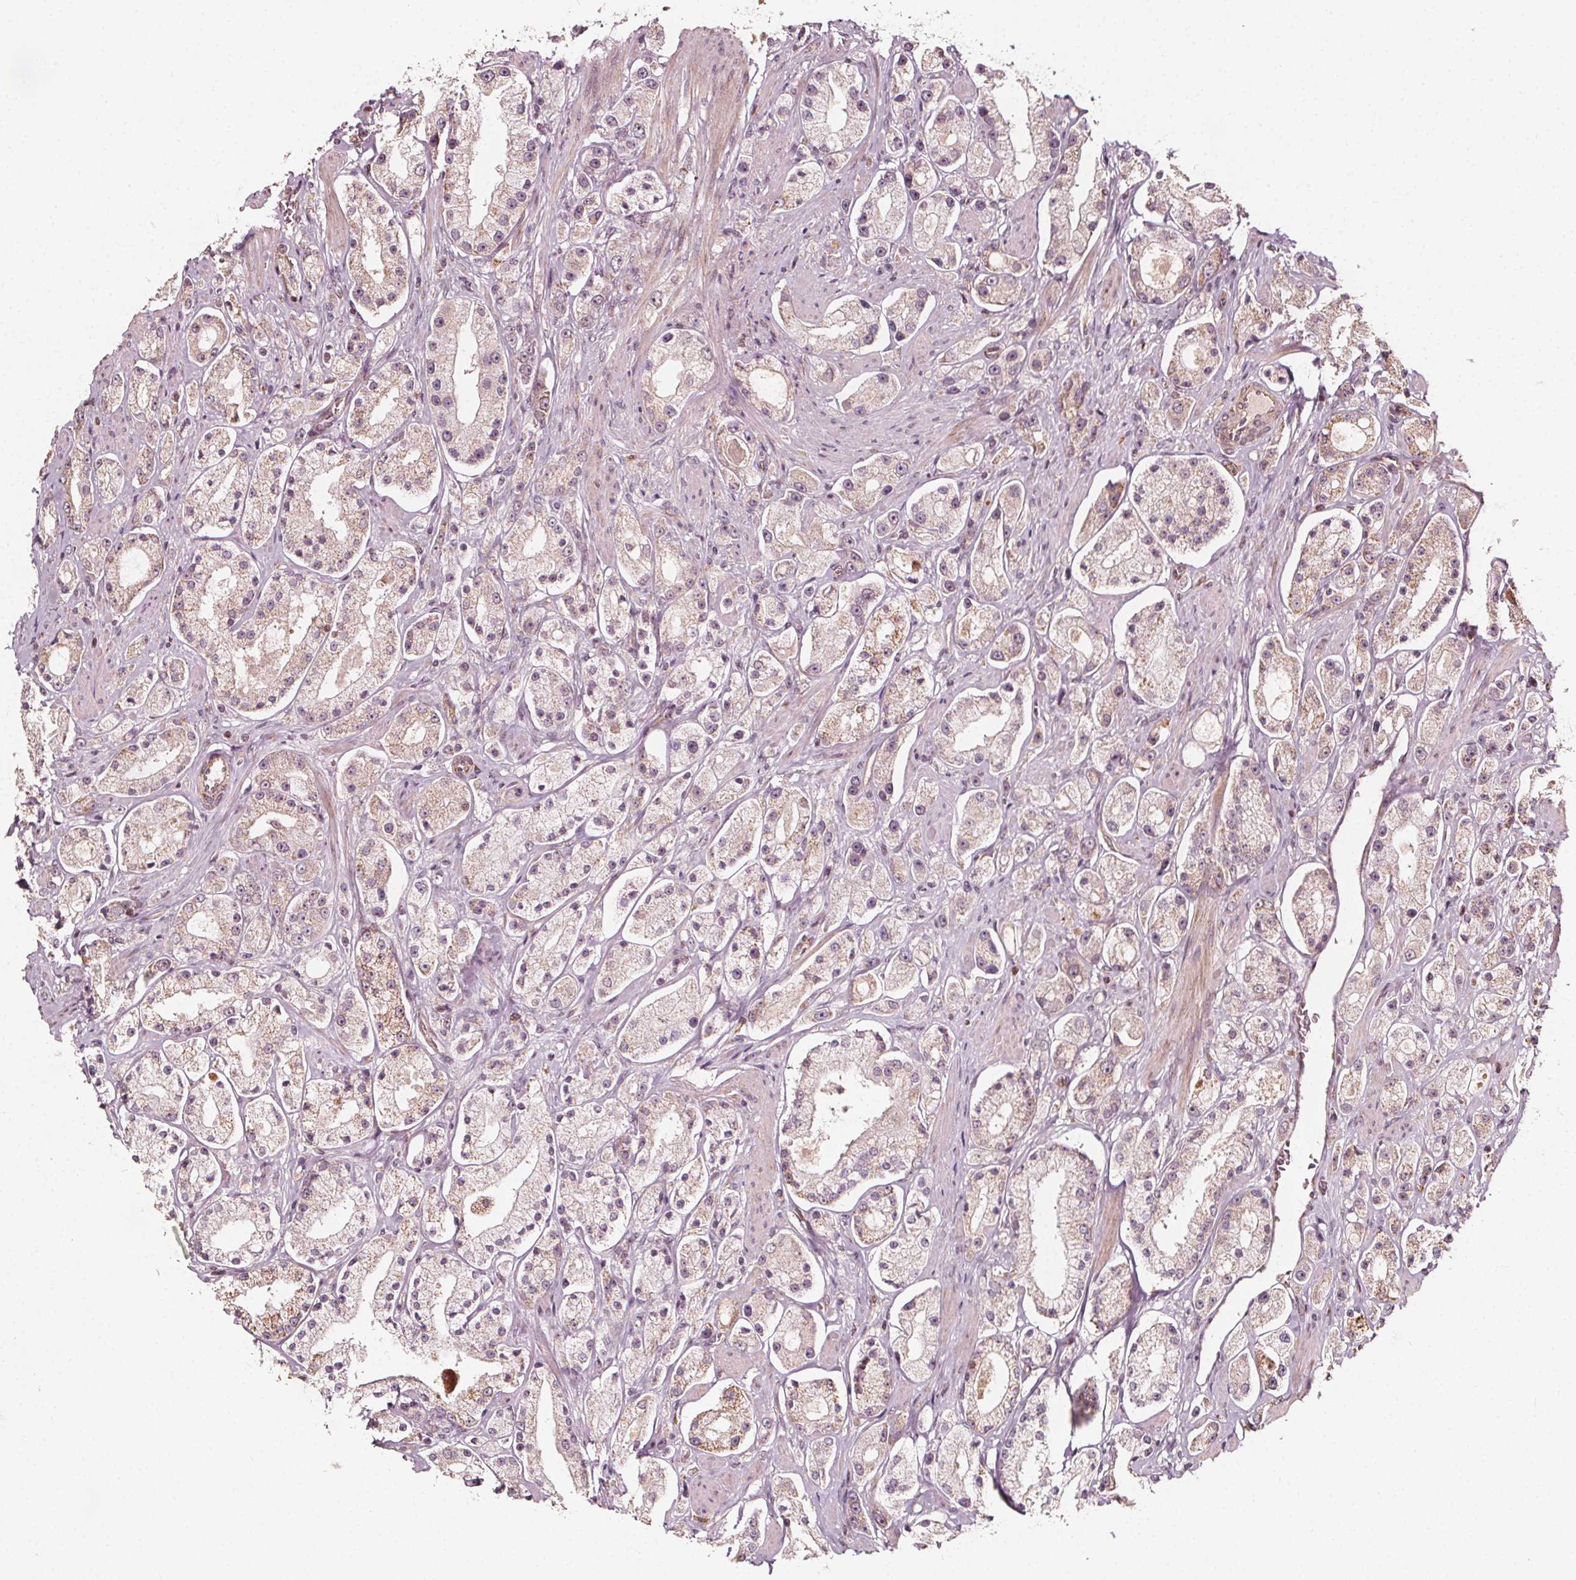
{"staining": {"intensity": "weak", "quantity": "25%-75%", "location": "cytoplasmic/membranous"}, "tissue": "prostate cancer", "cell_type": "Tumor cells", "image_type": "cancer", "snomed": [{"axis": "morphology", "description": "Adenocarcinoma, High grade"}, {"axis": "topography", "description": "Prostate"}], "caption": "Prostate cancer (adenocarcinoma (high-grade)) stained with DAB immunohistochemistry (IHC) displays low levels of weak cytoplasmic/membranous positivity in approximately 25%-75% of tumor cells.", "gene": "AIP", "patient": {"sex": "male", "age": 67}}